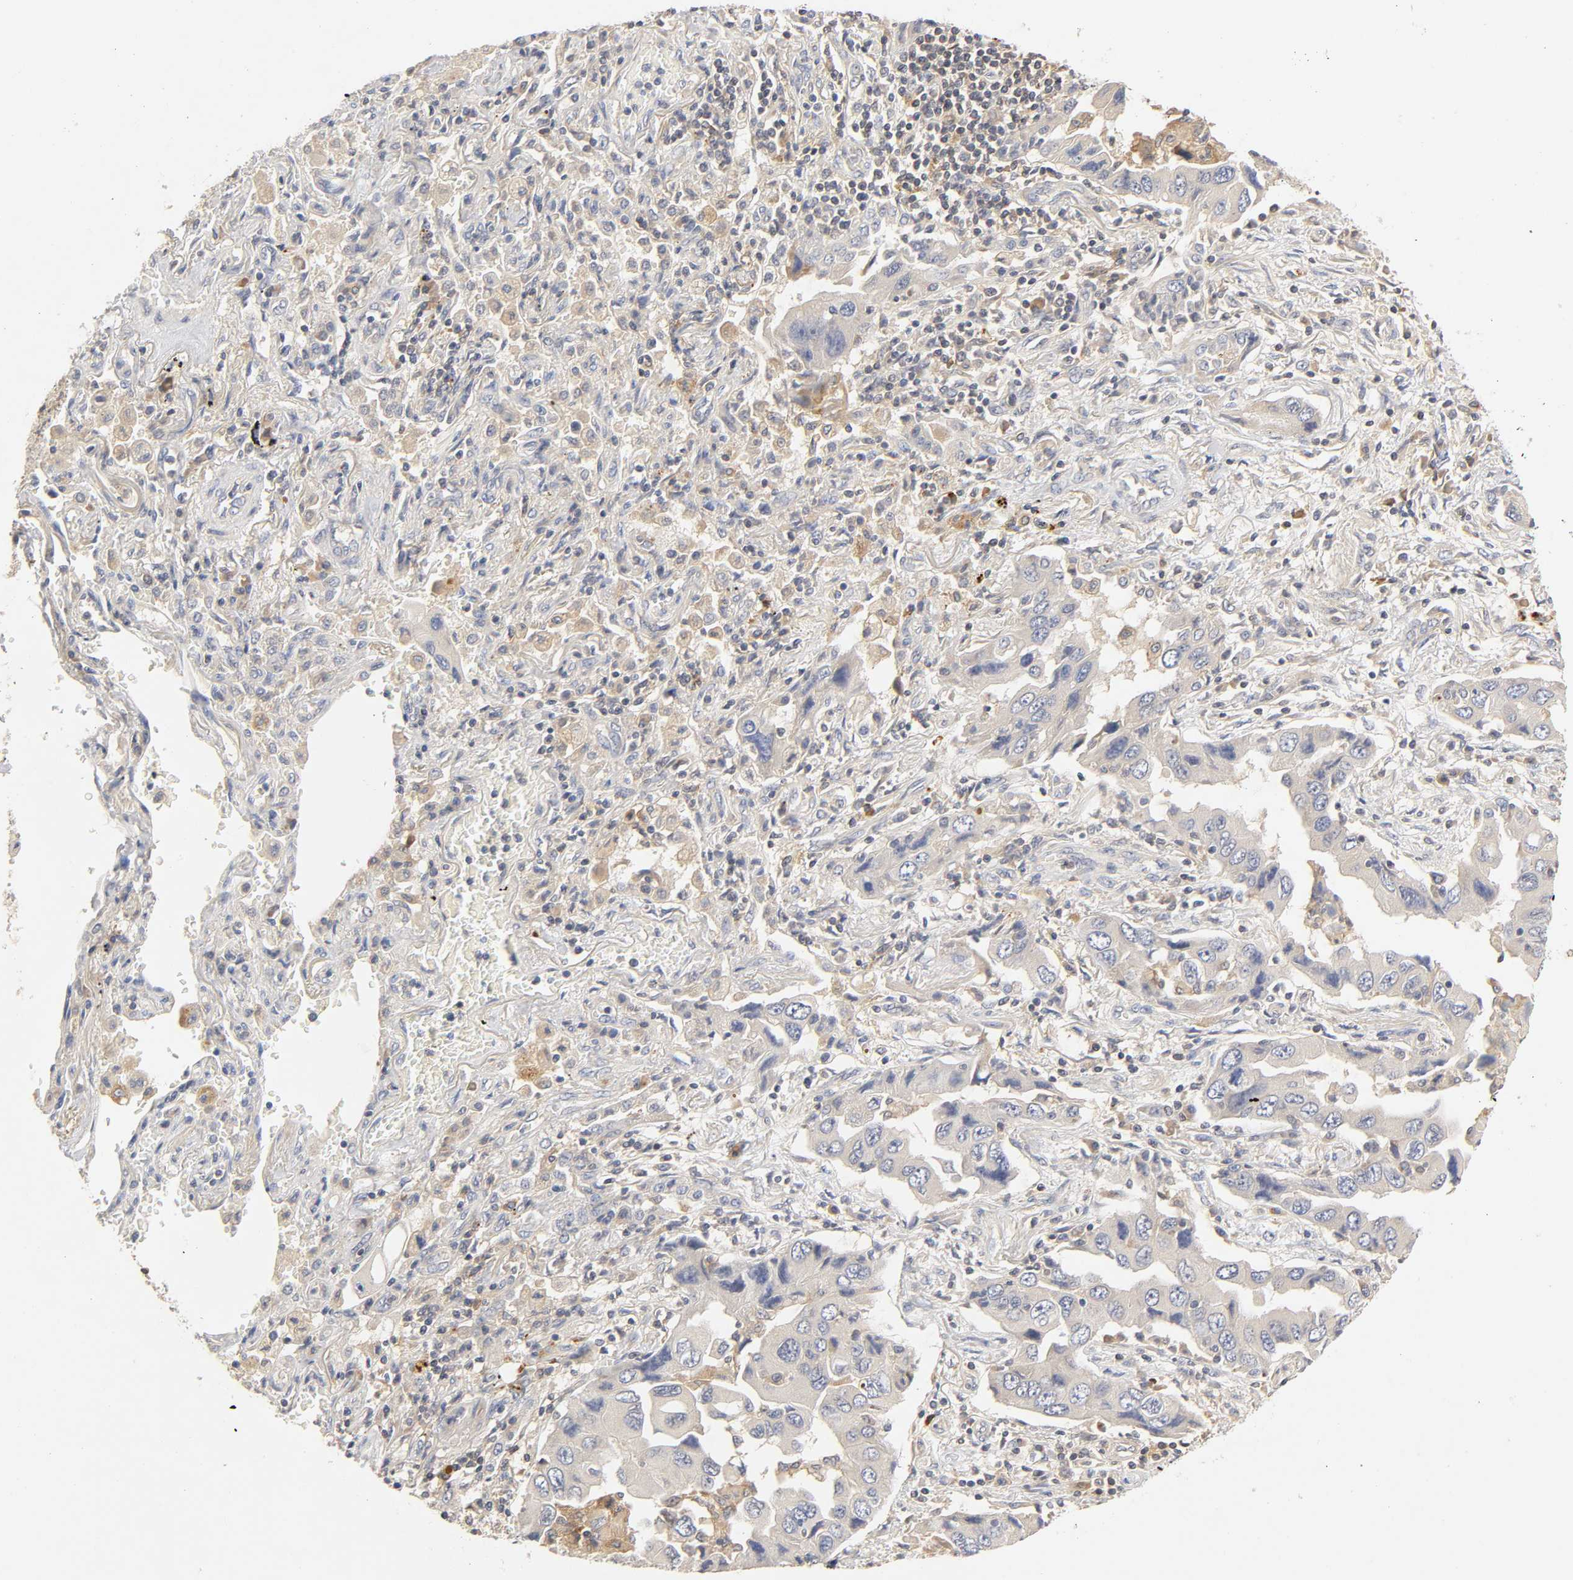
{"staining": {"intensity": "negative", "quantity": "none", "location": "none"}, "tissue": "lung cancer", "cell_type": "Tumor cells", "image_type": "cancer", "snomed": [{"axis": "morphology", "description": "Adenocarcinoma, NOS"}, {"axis": "topography", "description": "Lung"}], "caption": "The image reveals no significant expression in tumor cells of adenocarcinoma (lung).", "gene": "RHOA", "patient": {"sex": "female", "age": 65}}